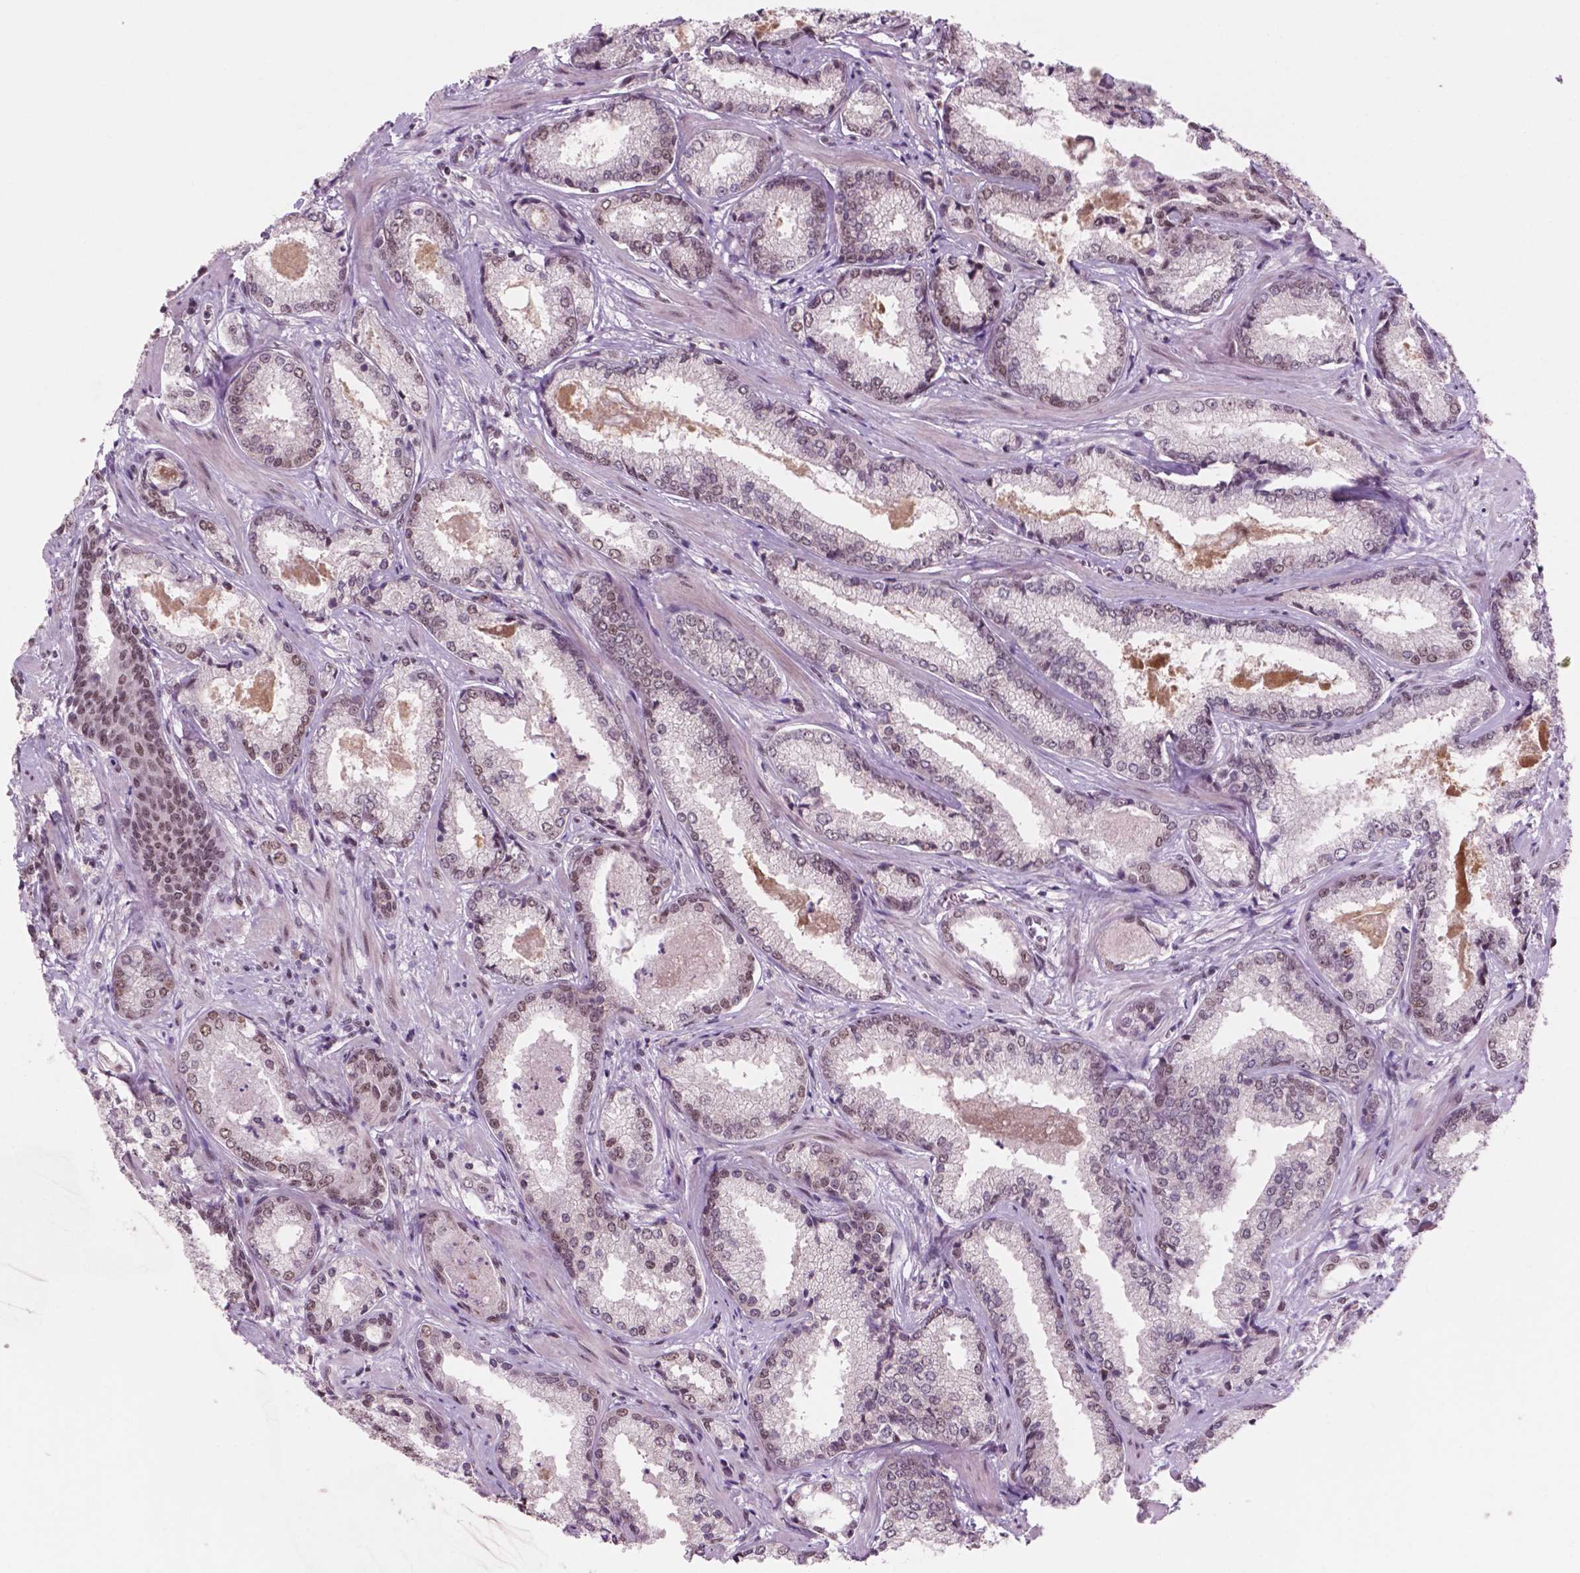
{"staining": {"intensity": "moderate", "quantity": "25%-75%", "location": "nuclear"}, "tissue": "prostate cancer", "cell_type": "Tumor cells", "image_type": "cancer", "snomed": [{"axis": "morphology", "description": "Adenocarcinoma, Low grade"}, {"axis": "topography", "description": "Prostate"}], "caption": "Immunohistochemical staining of human prostate cancer (low-grade adenocarcinoma) shows moderate nuclear protein staining in about 25%-75% of tumor cells.", "gene": "POLR2E", "patient": {"sex": "male", "age": 56}}